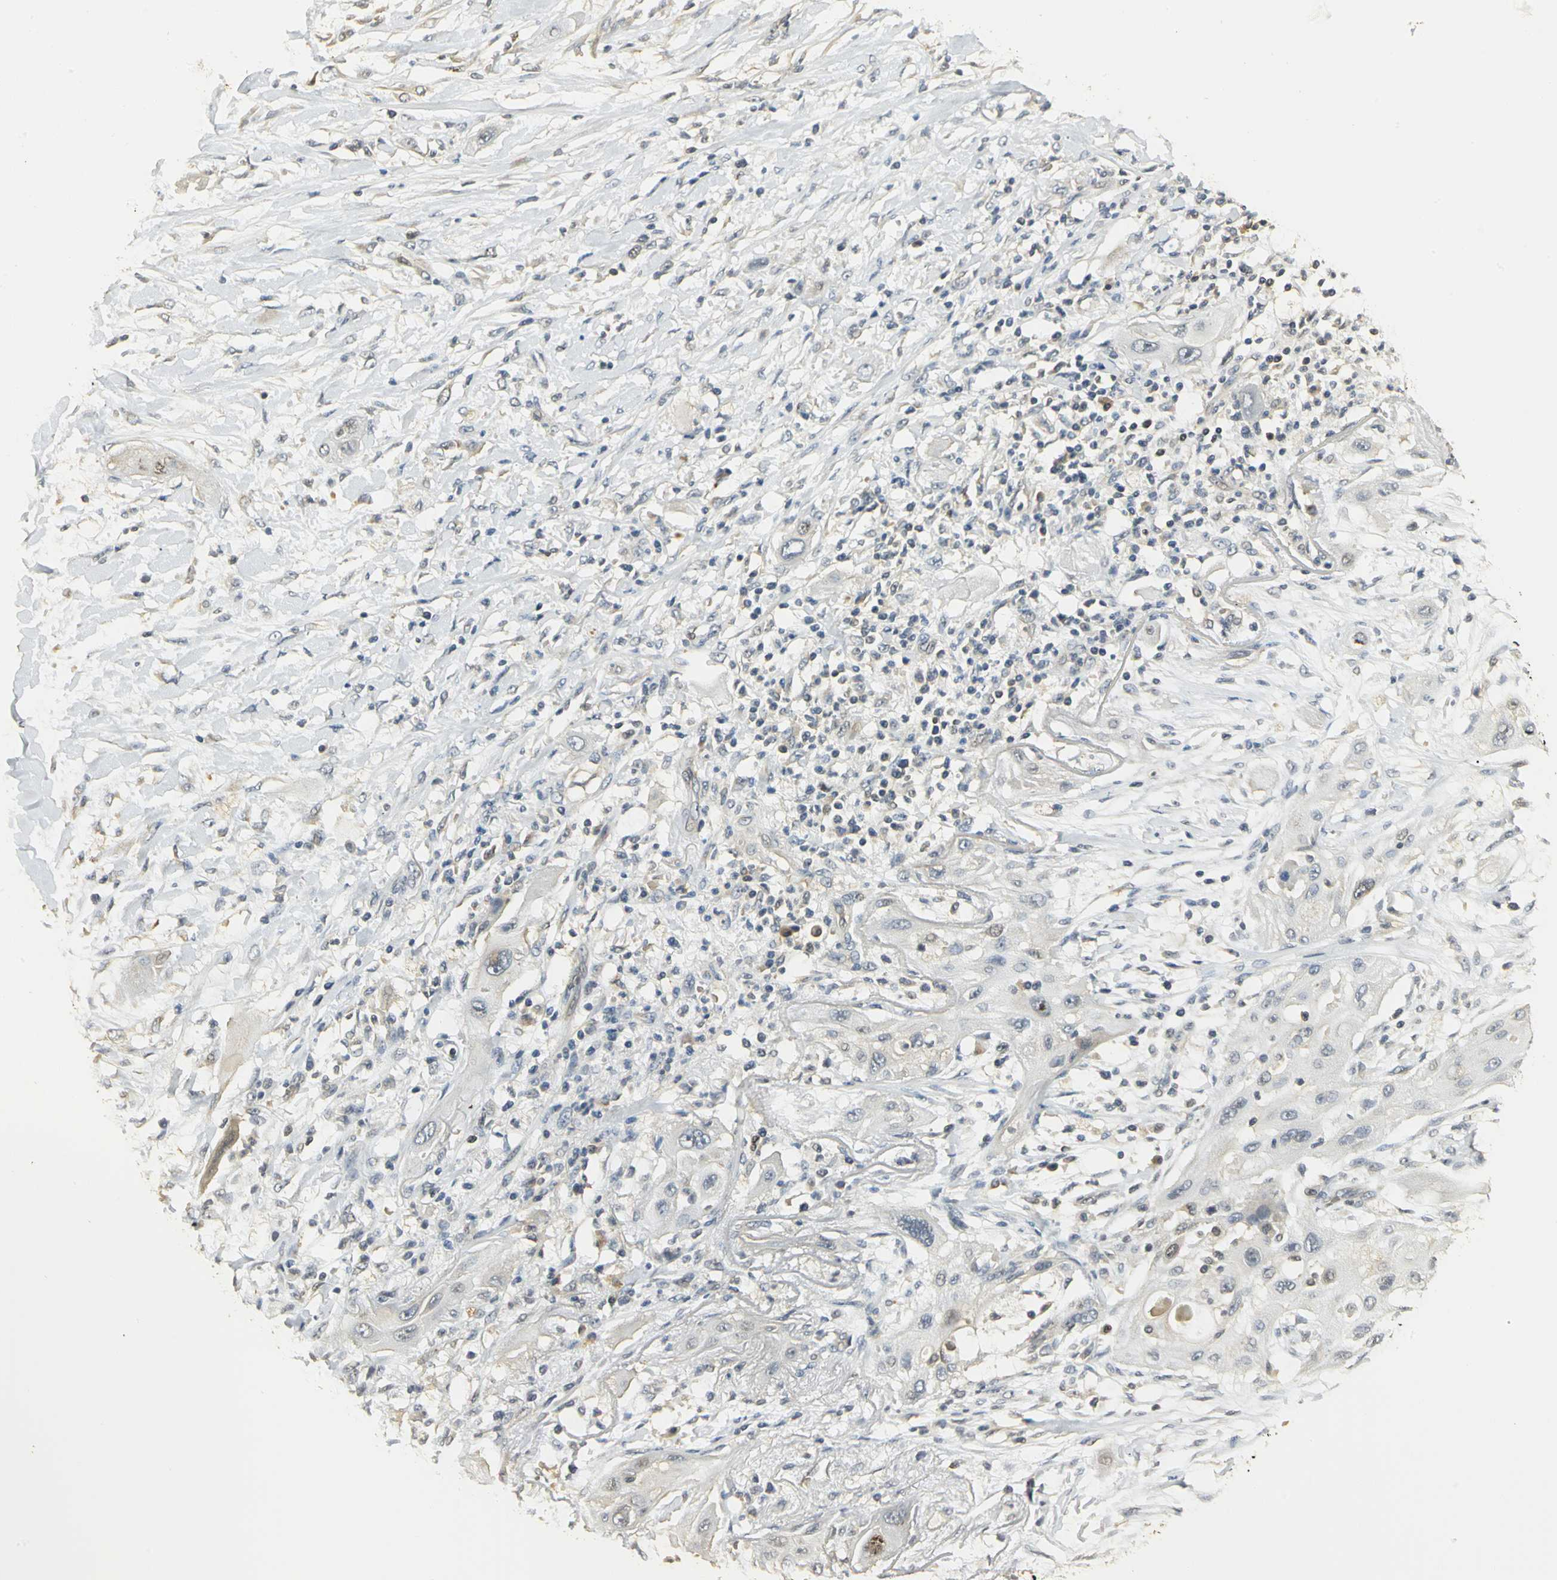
{"staining": {"intensity": "weak", "quantity": "<25%", "location": "cytoplasmic/membranous"}, "tissue": "lung cancer", "cell_type": "Tumor cells", "image_type": "cancer", "snomed": [{"axis": "morphology", "description": "Squamous cell carcinoma, NOS"}, {"axis": "topography", "description": "Lung"}], "caption": "An image of squamous cell carcinoma (lung) stained for a protein exhibits no brown staining in tumor cells.", "gene": "RARS1", "patient": {"sex": "female", "age": 47}}